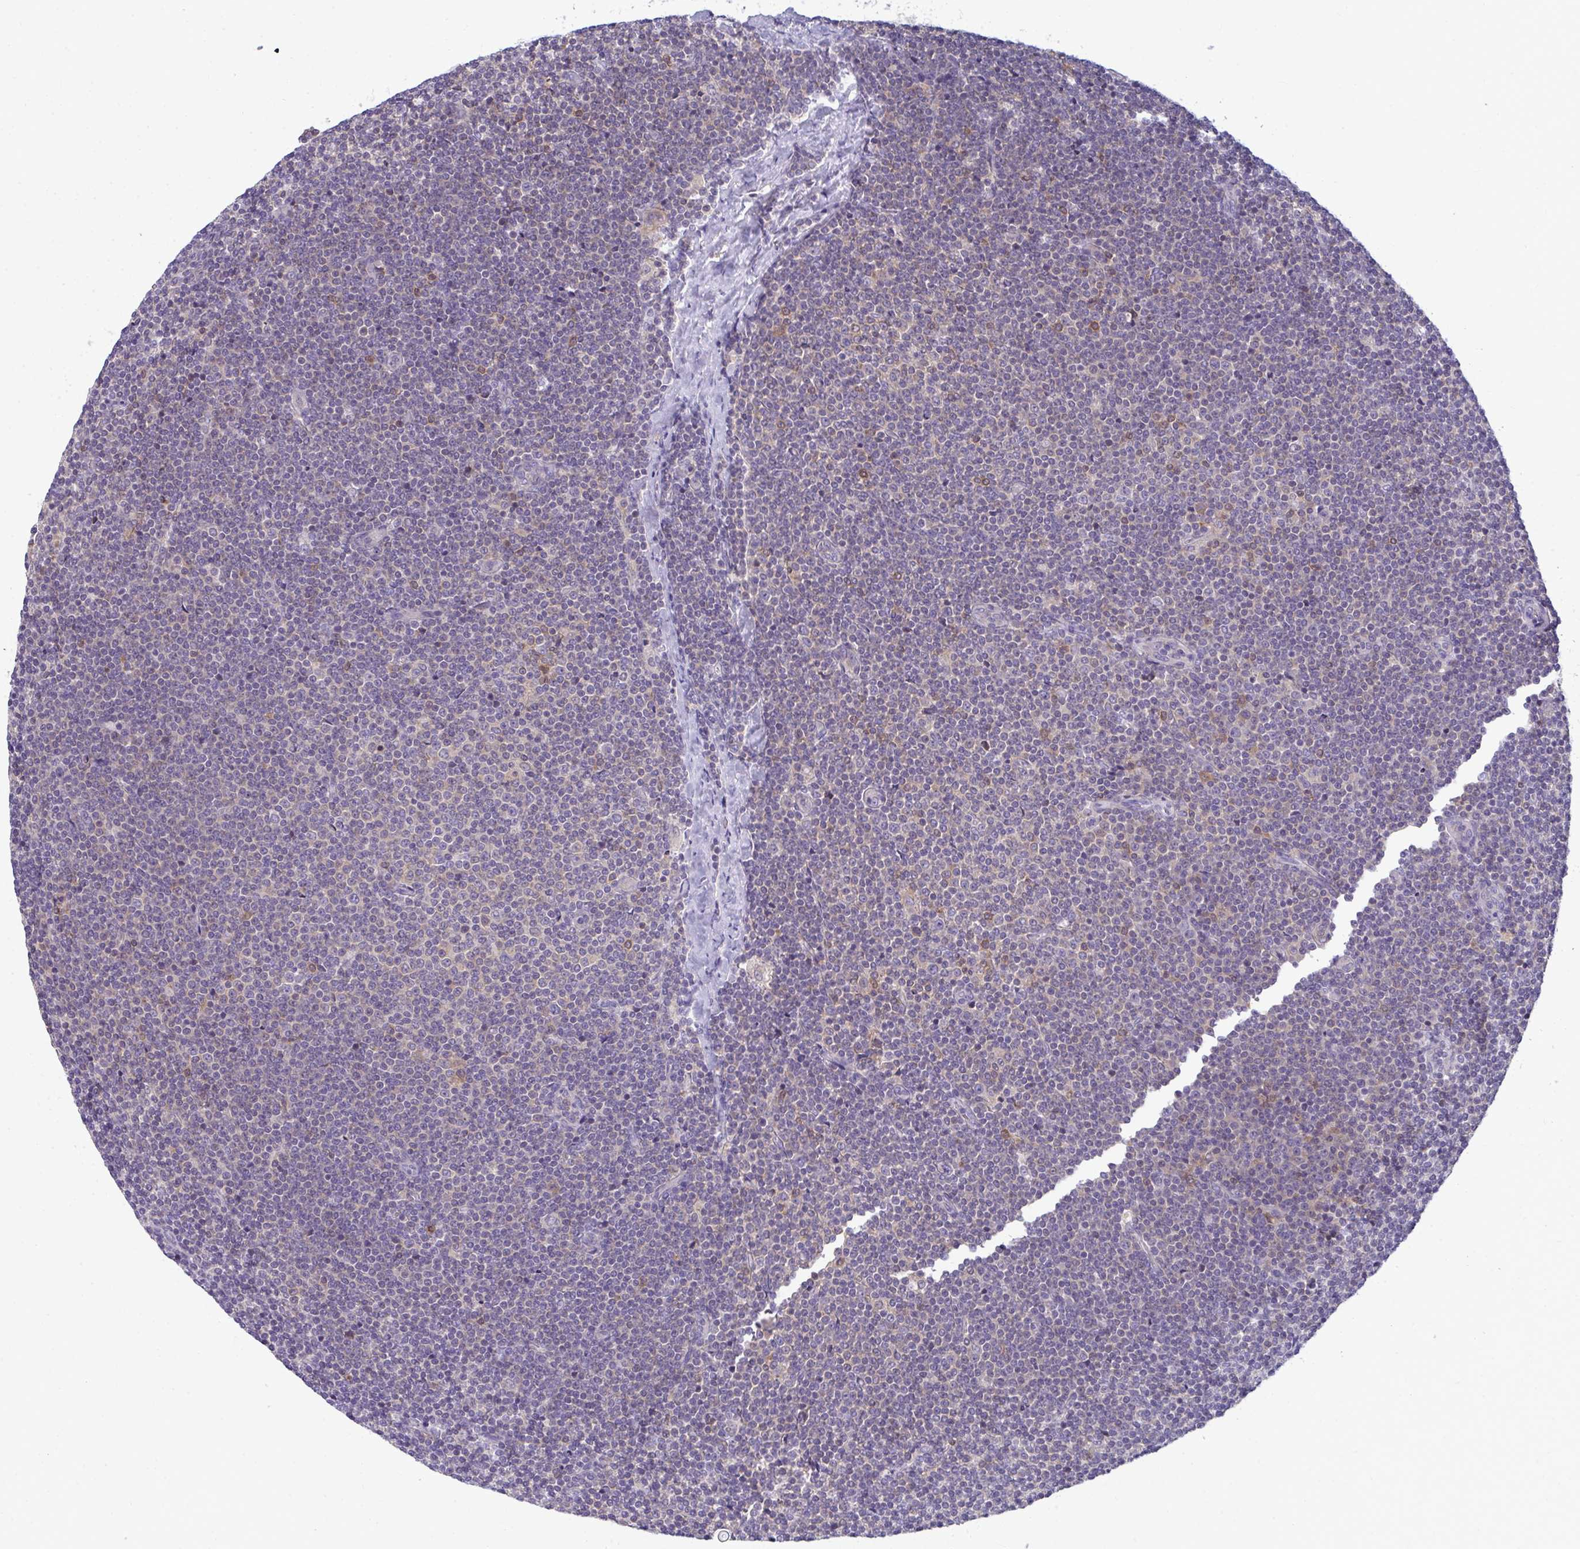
{"staining": {"intensity": "negative", "quantity": "none", "location": "none"}, "tissue": "lymphoma", "cell_type": "Tumor cells", "image_type": "cancer", "snomed": [{"axis": "morphology", "description": "Malignant lymphoma, non-Hodgkin's type, Low grade"}, {"axis": "topography", "description": "Lymph node"}], "caption": "Tumor cells show no significant protein positivity in lymphoma.", "gene": "SLC30A6", "patient": {"sex": "male", "age": 48}}